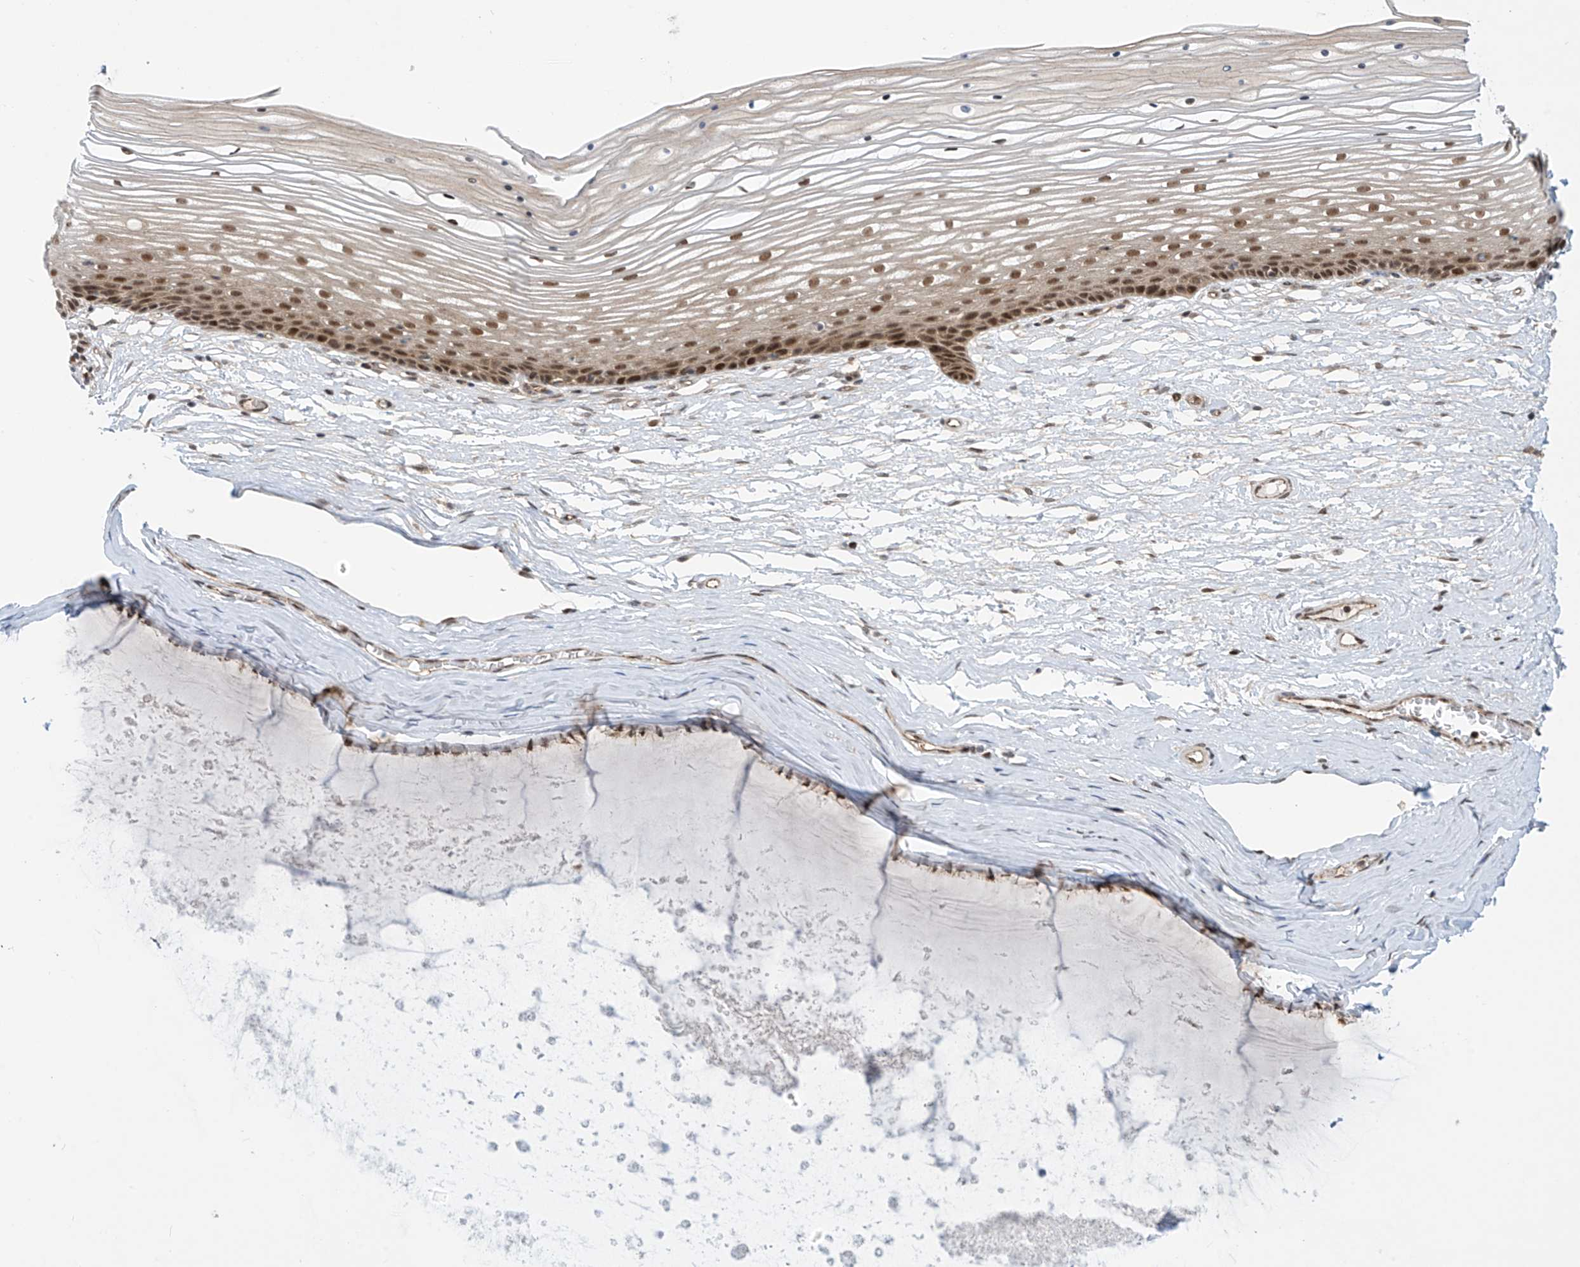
{"staining": {"intensity": "moderate", "quantity": ">75%", "location": "cytoplasmic/membranous,nuclear"}, "tissue": "vagina", "cell_type": "Squamous epithelial cells", "image_type": "normal", "snomed": [{"axis": "morphology", "description": "Normal tissue, NOS"}, {"axis": "topography", "description": "Vagina"}, {"axis": "topography", "description": "Cervix"}], "caption": "Benign vagina was stained to show a protein in brown. There is medium levels of moderate cytoplasmic/membranous,nuclear expression in approximately >75% of squamous epithelial cells. The staining was performed using DAB, with brown indicating positive protein expression. Nuclei are stained blue with hematoxylin.", "gene": "LAGE3", "patient": {"sex": "female", "age": 40}}